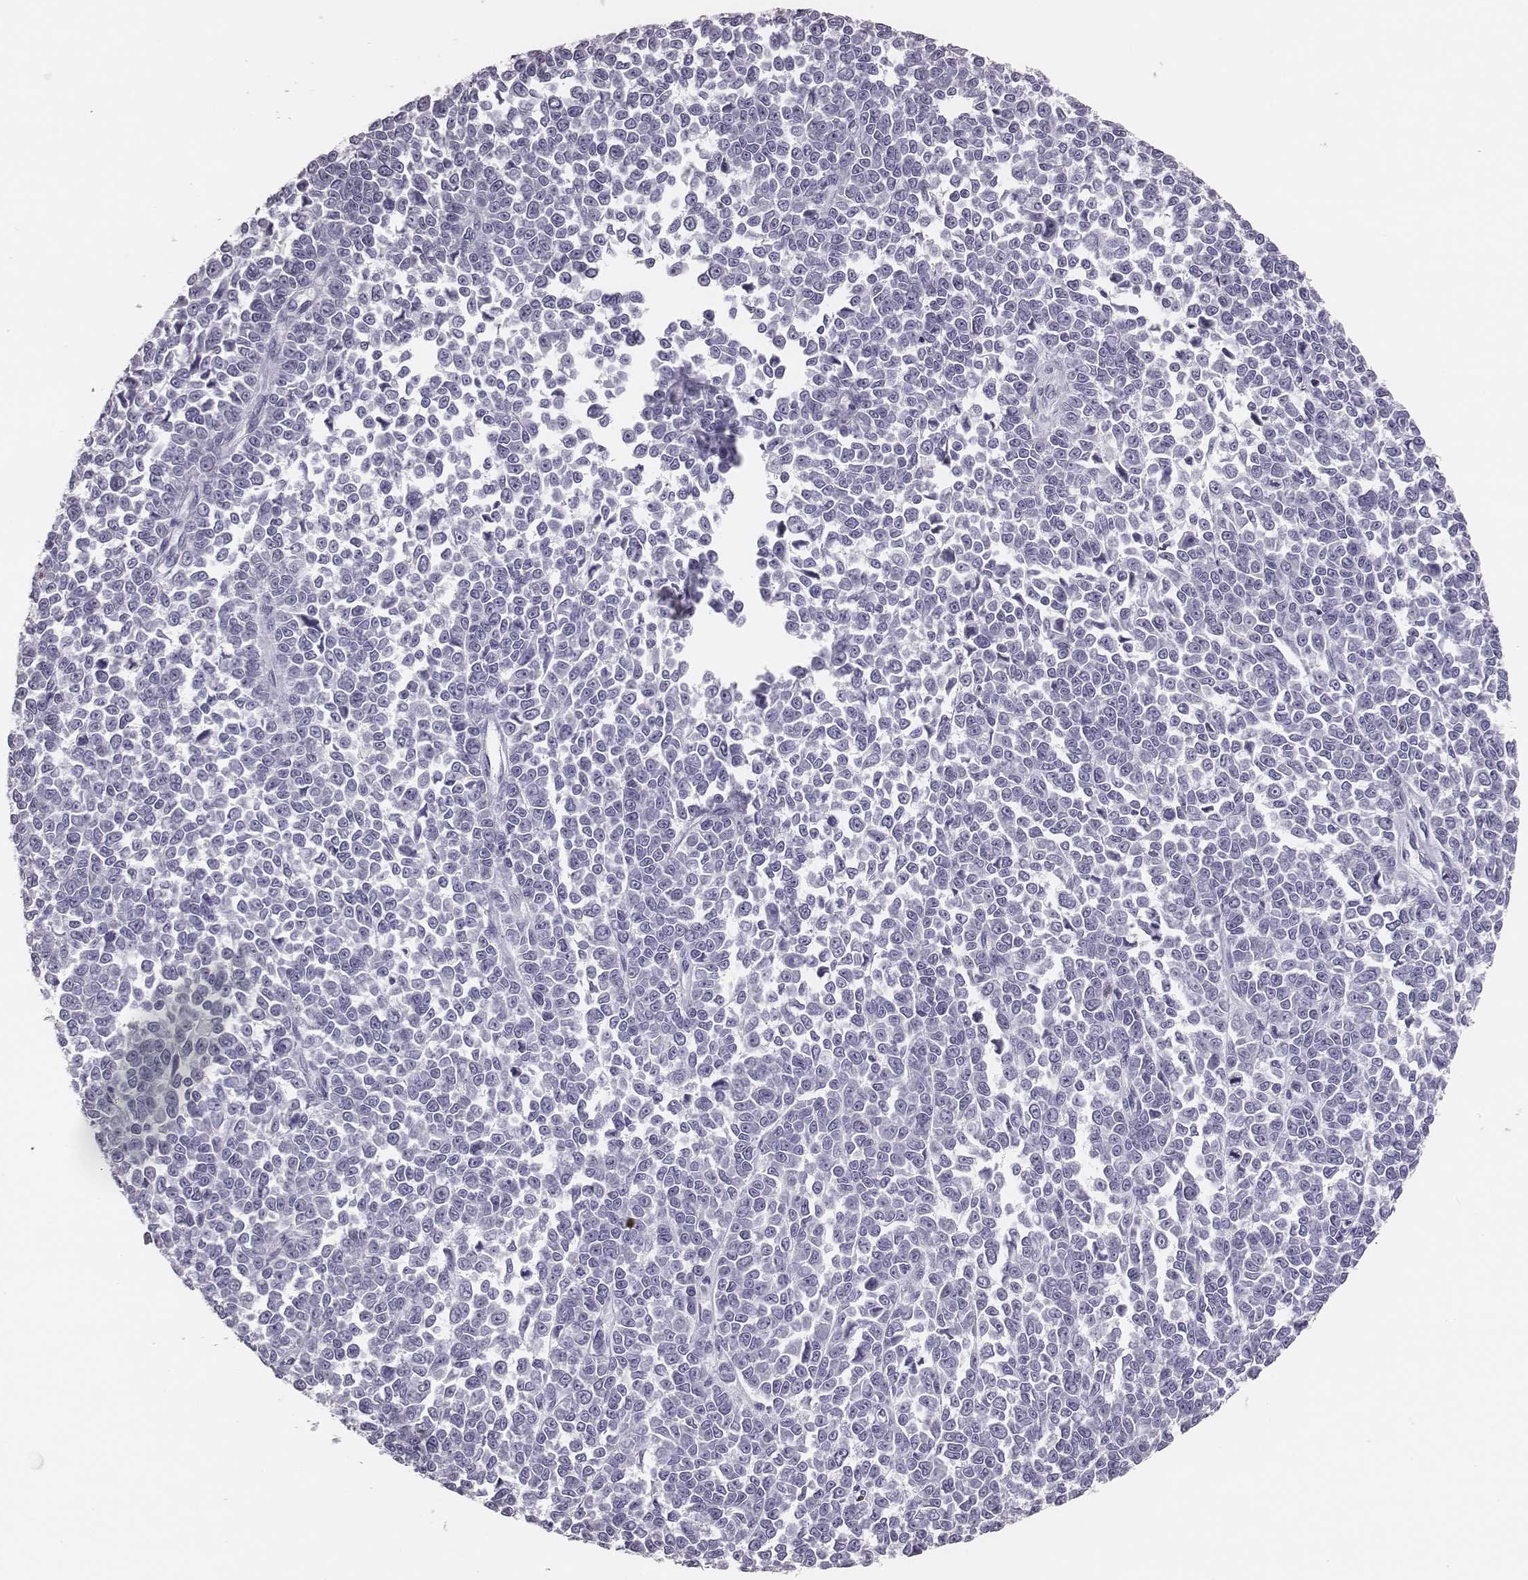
{"staining": {"intensity": "negative", "quantity": "none", "location": "none"}, "tissue": "melanoma", "cell_type": "Tumor cells", "image_type": "cancer", "snomed": [{"axis": "morphology", "description": "Malignant melanoma, NOS"}, {"axis": "topography", "description": "Skin"}], "caption": "Tumor cells are negative for brown protein staining in malignant melanoma. (DAB (3,3'-diaminobenzidine) IHC, high magnification).", "gene": "H1-6", "patient": {"sex": "female", "age": 95}}